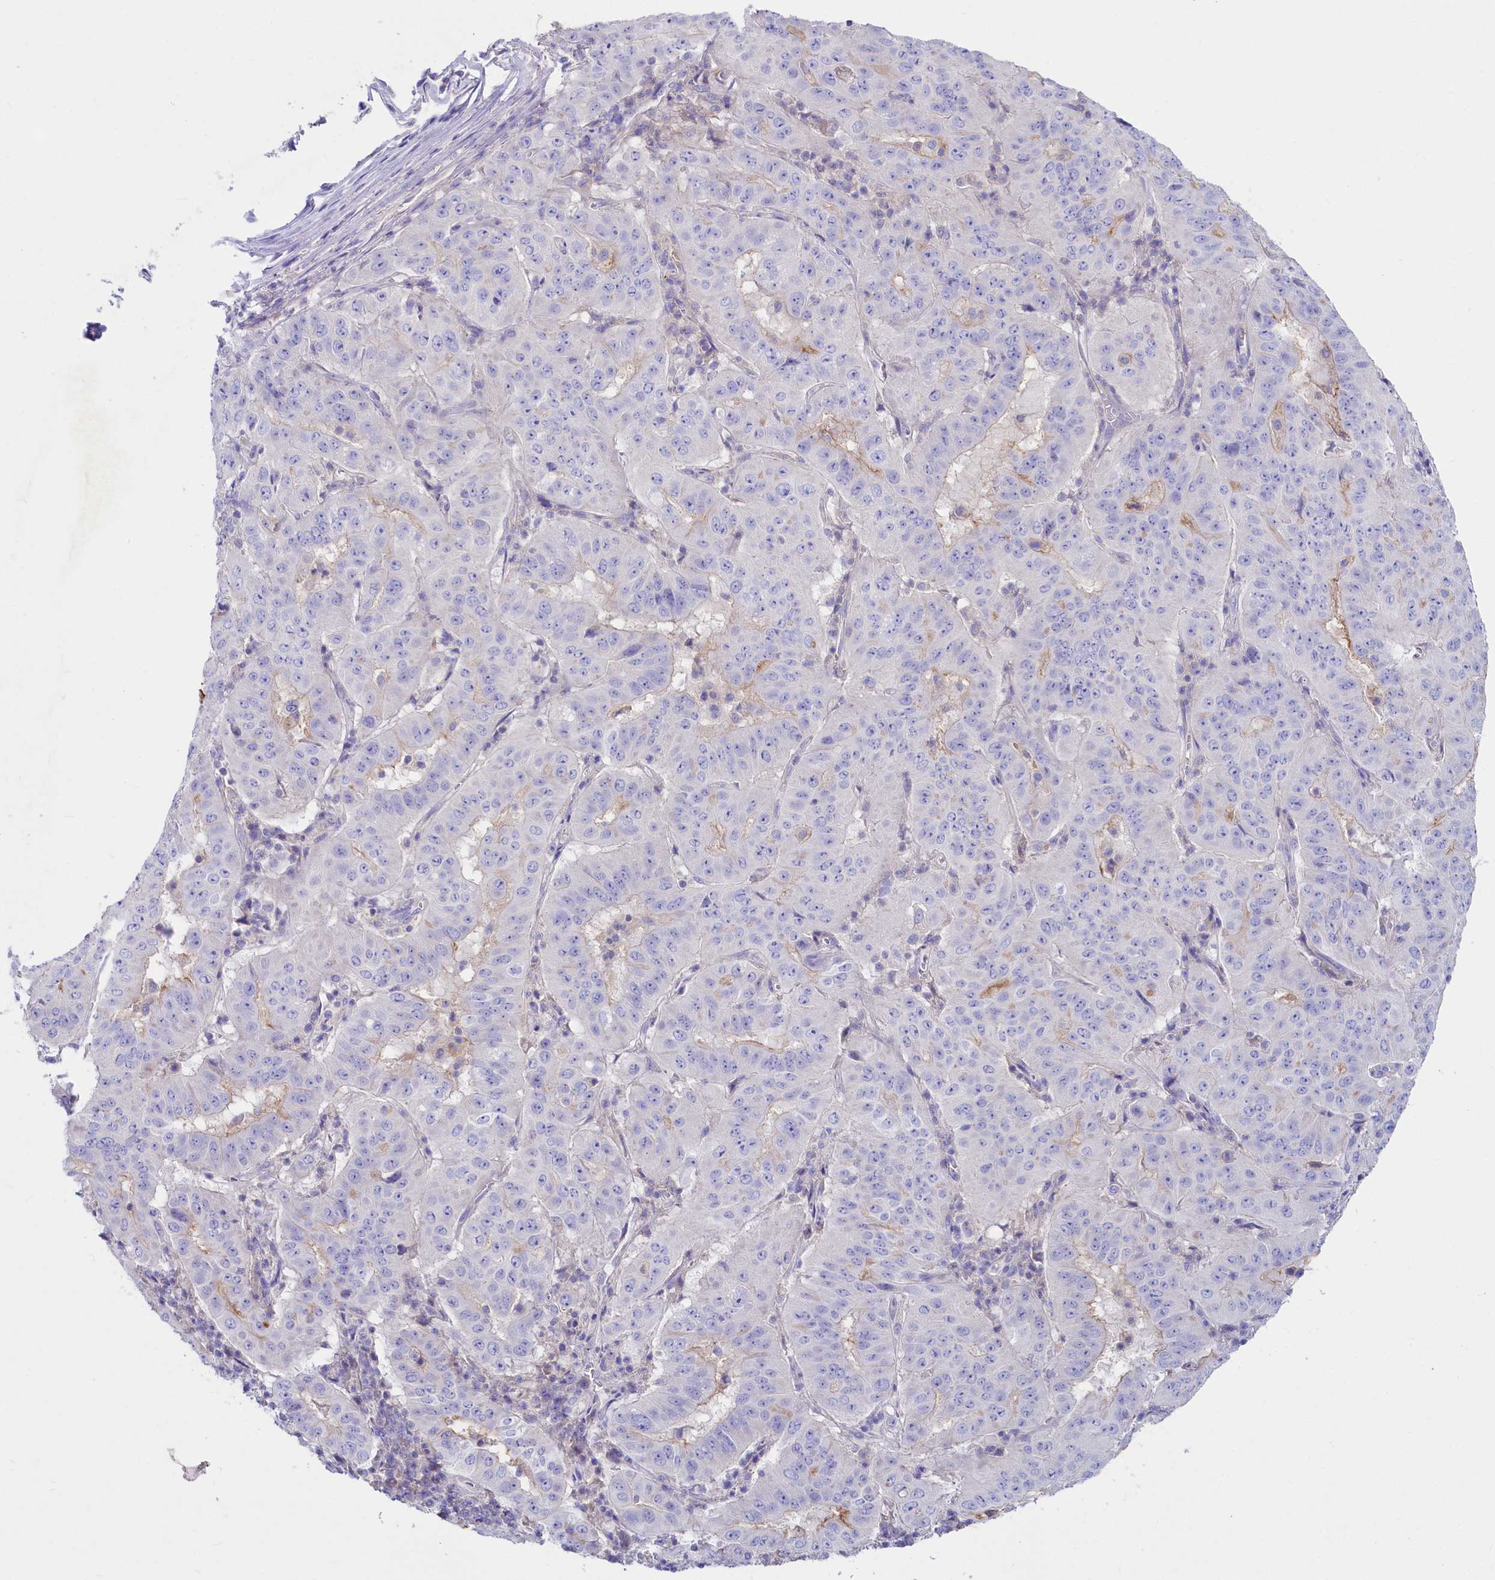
{"staining": {"intensity": "moderate", "quantity": "<25%", "location": "cytoplasmic/membranous"}, "tissue": "pancreatic cancer", "cell_type": "Tumor cells", "image_type": "cancer", "snomed": [{"axis": "morphology", "description": "Adenocarcinoma, NOS"}, {"axis": "topography", "description": "Pancreas"}], "caption": "Pancreatic cancer tissue displays moderate cytoplasmic/membranous positivity in approximately <25% of tumor cells", "gene": "VPS26B", "patient": {"sex": "male", "age": 63}}